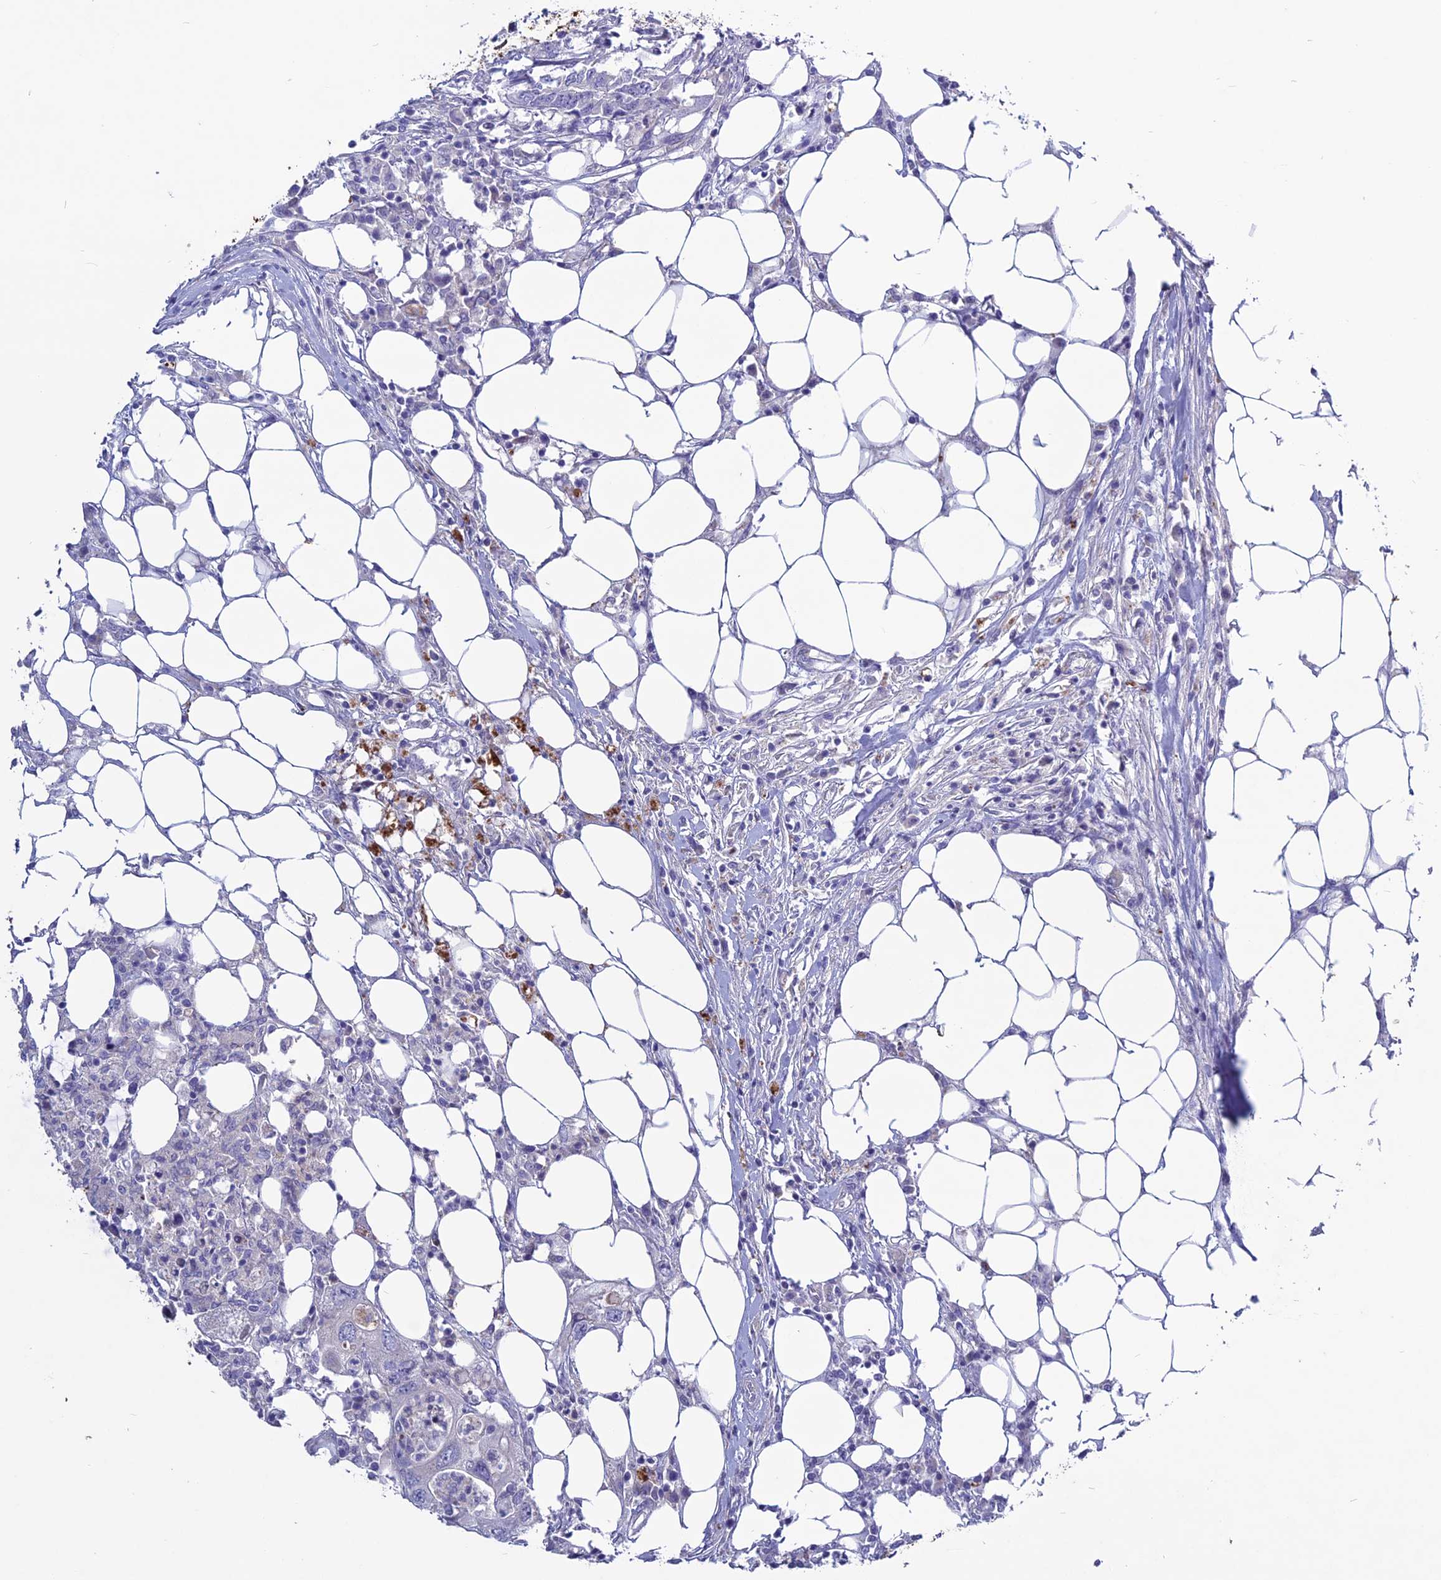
{"staining": {"intensity": "negative", "quantity": "none", "location": "none"}, "tissue": "colorectal cancer", "cell_type": "Tumor cells", "image_type": "cancer", "snomed": [{"axis": "morphology", "description": "Adenocarcinoma, NOS"}, {"axis": "topography", "description": "Colon"}], "caption": "Human colorectal adenocarcinoma stained for a protein using immunohistochemistry (IHC) demonstrates no positivity in tumor cells.", "gene": "CLEC2L", "patient": {"sex": "male", "age": 71}}